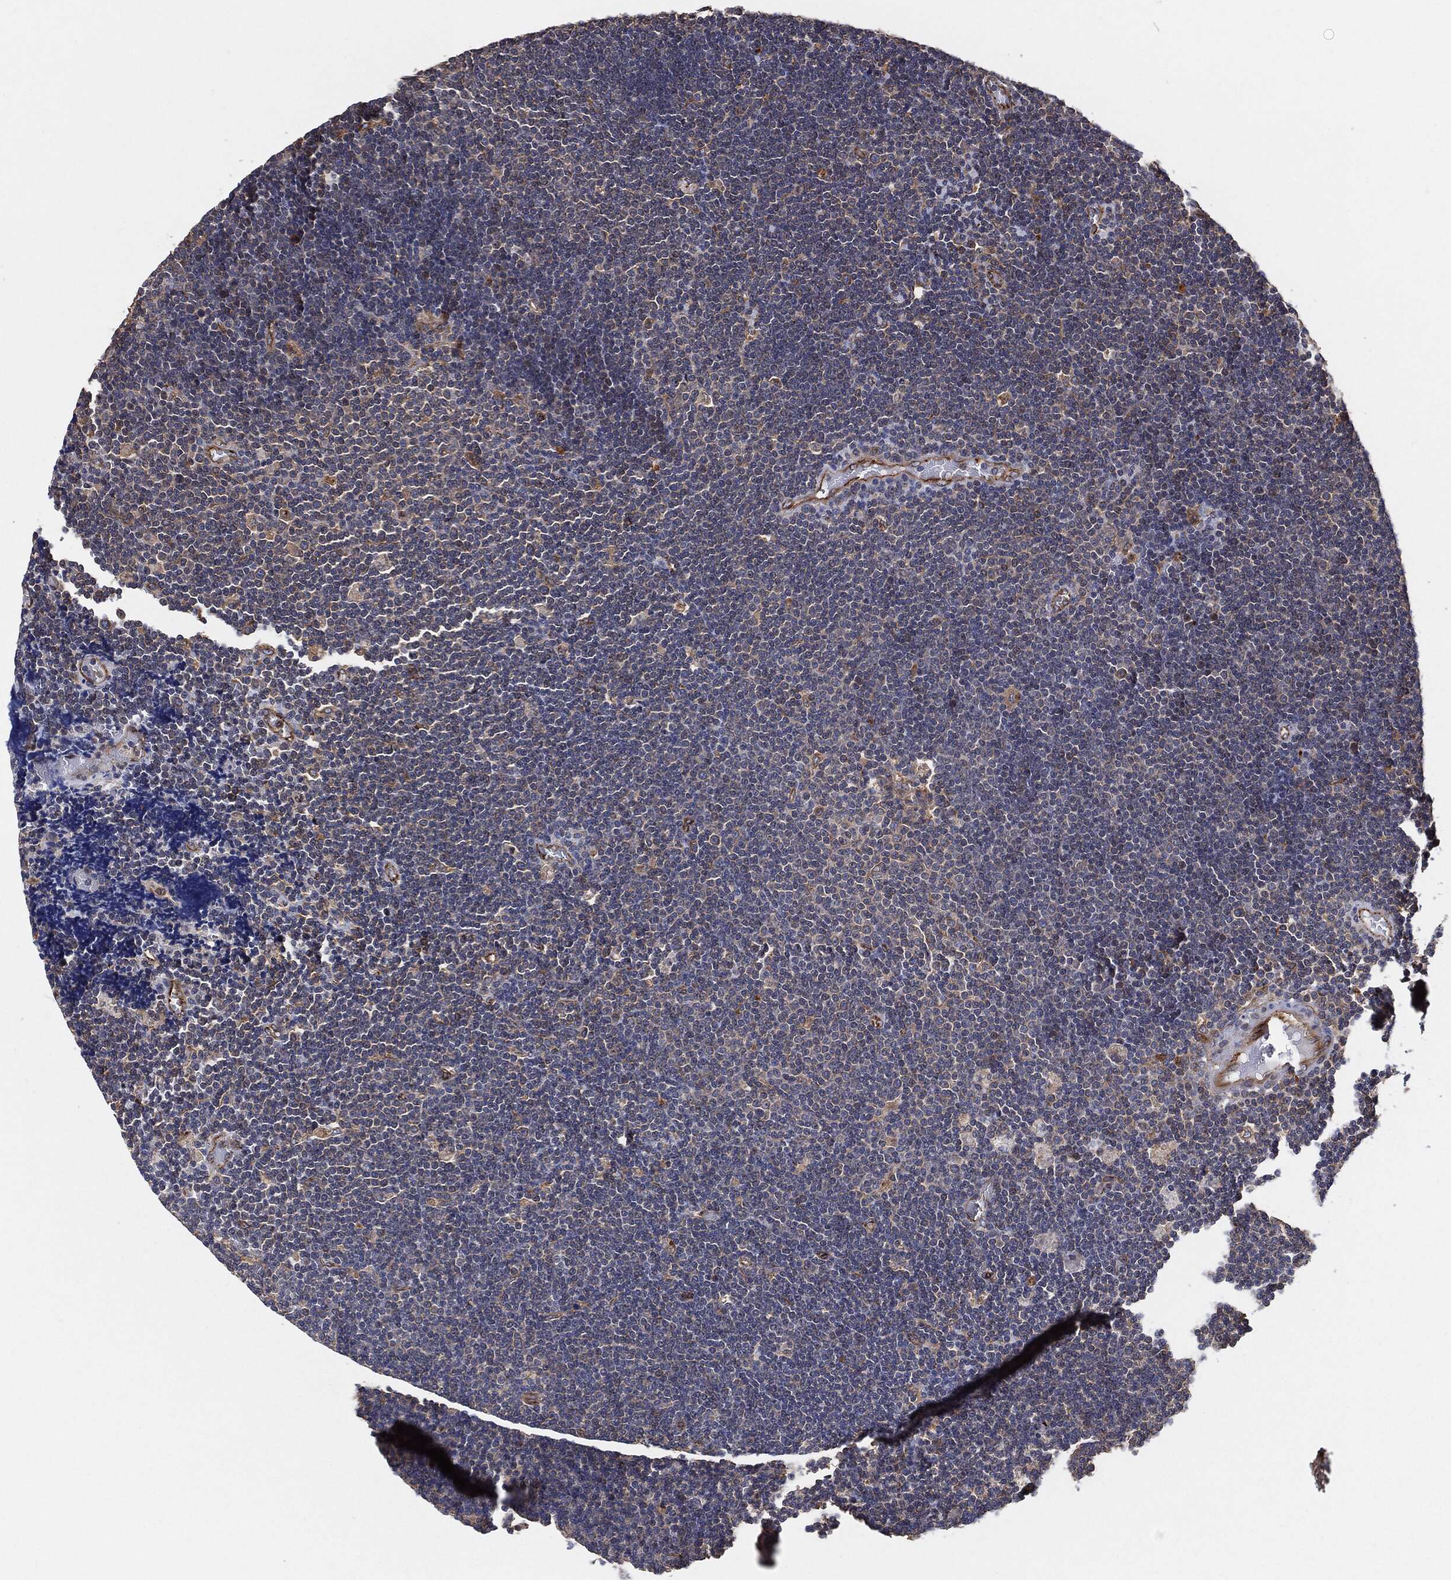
{"staining": {"intensity": "weak", "quantity": "<25%", "location": "cytoplasmic/membranous"}, "tissue": "lymphoma", "cell_type": "Tumor cells", "image_type": "cancer", "snomed": [{"axis": "morphology", "description": "Malignant lymphoma, non-Hodgkin's type, Low grade"}, {"axis": "topography", "description": "Brain"}], "caption": "Malignant lymphoma, non-Hodgkin's type (low-grade) was stained to show a protein in brown. There is no significant staining in tumor cells.", "gene": "CTNNA1", "patient": {"sex": "female", "age": 66}}